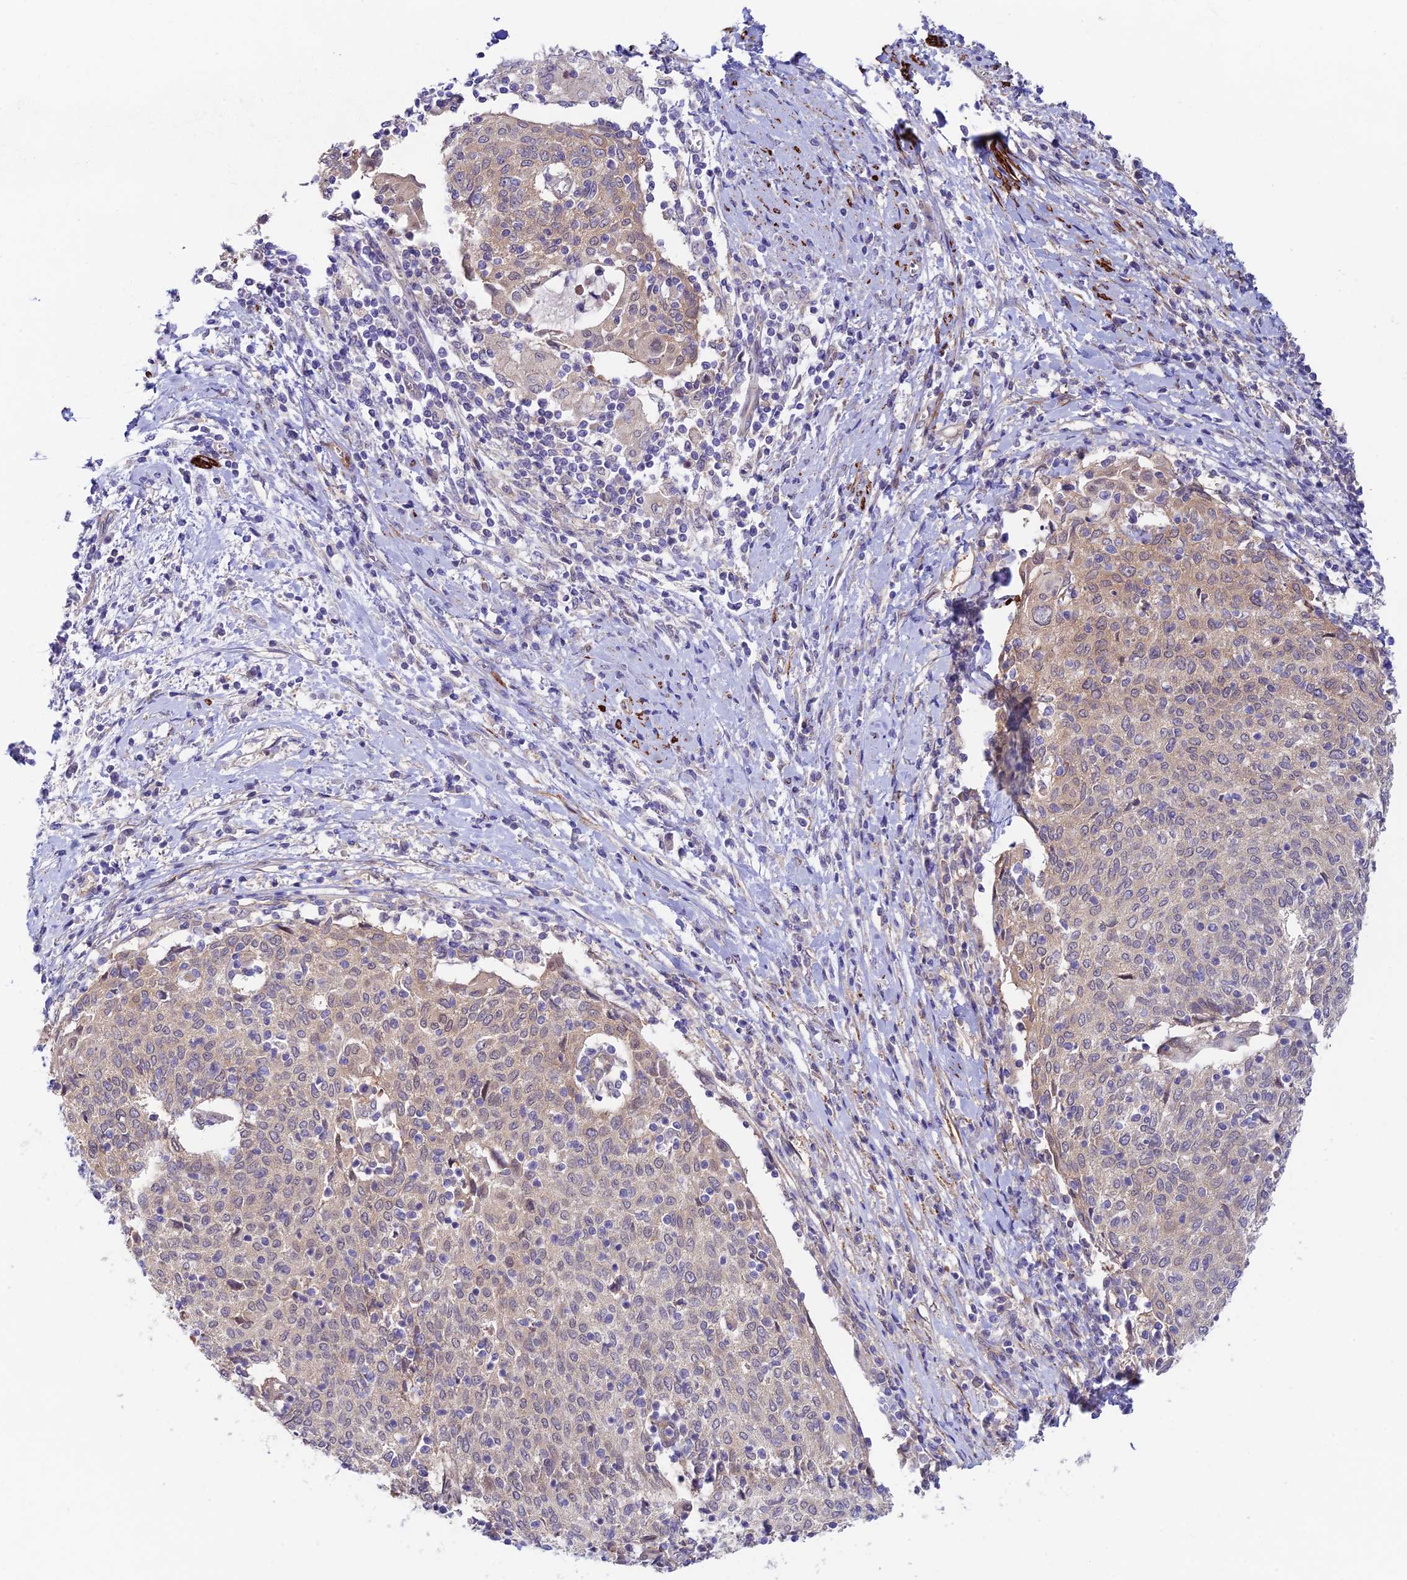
{"staining": {"intensity": "weak", "quantity": "<25%", "location": "cytoplasmic/membranous"}, "tissue": "cervical cancer", "cell_type": "Tumor cells", "image_type": "cancer", "snomed": [{"axis": "morphology", "description": "Squamous cell carcinoma, NOS"}, {"axis": "topography", "description": "Cervix"}], "caption": "IHC image of neoplastic tissue: cervical squamous cell carcinoma stained with DAB (3,3'-diaminobenzidine) exhibits no significant protein expression in tumor cells. (Brightfield microscopy of DAB (3,3'-diaminobenzidine) IHC at high magnification).", "gene": "ANKRD50", "patient": {"sex": "female", "age": 52}}